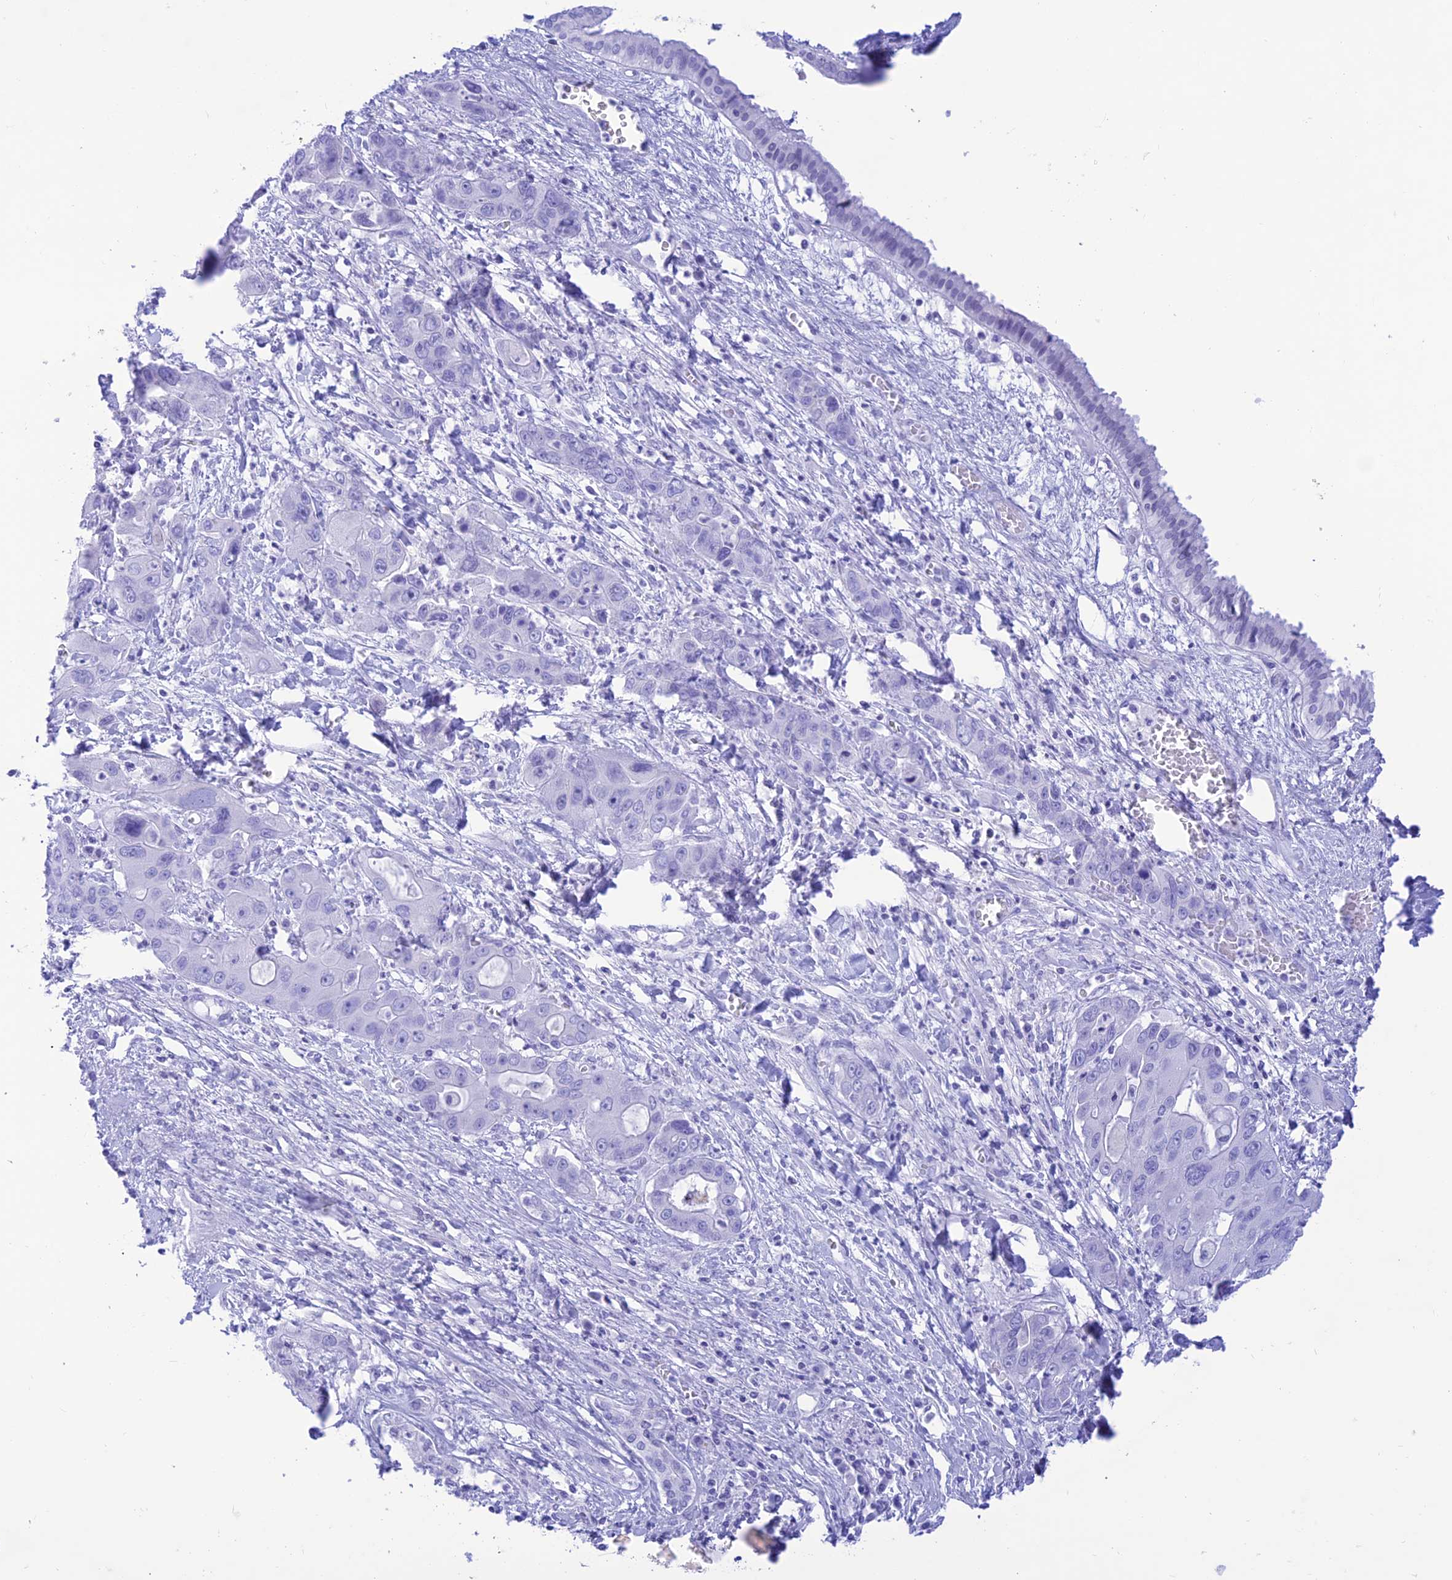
{"staining": {"intensity": "negative", "quantity": "none", "location": "none"}, "tissue": "liver cancer", "cell_type": "Tumor cells", "image_type": "cancer", "snomed": [{"axis": "morphology", "description": "Cholangiocarcinoma"}, {"axis": "topography", "description": "Liver"}], "caption": "Immunohistochemical staining of liver cancer shows no significant staining in tumor cells. (Brightfield microscopy of DAB (3,3'-diaminobenzidine) immunohistochemistry at high magnification).", "gene": "PRNP", "patient": {"sex": "male", "age": 67}}